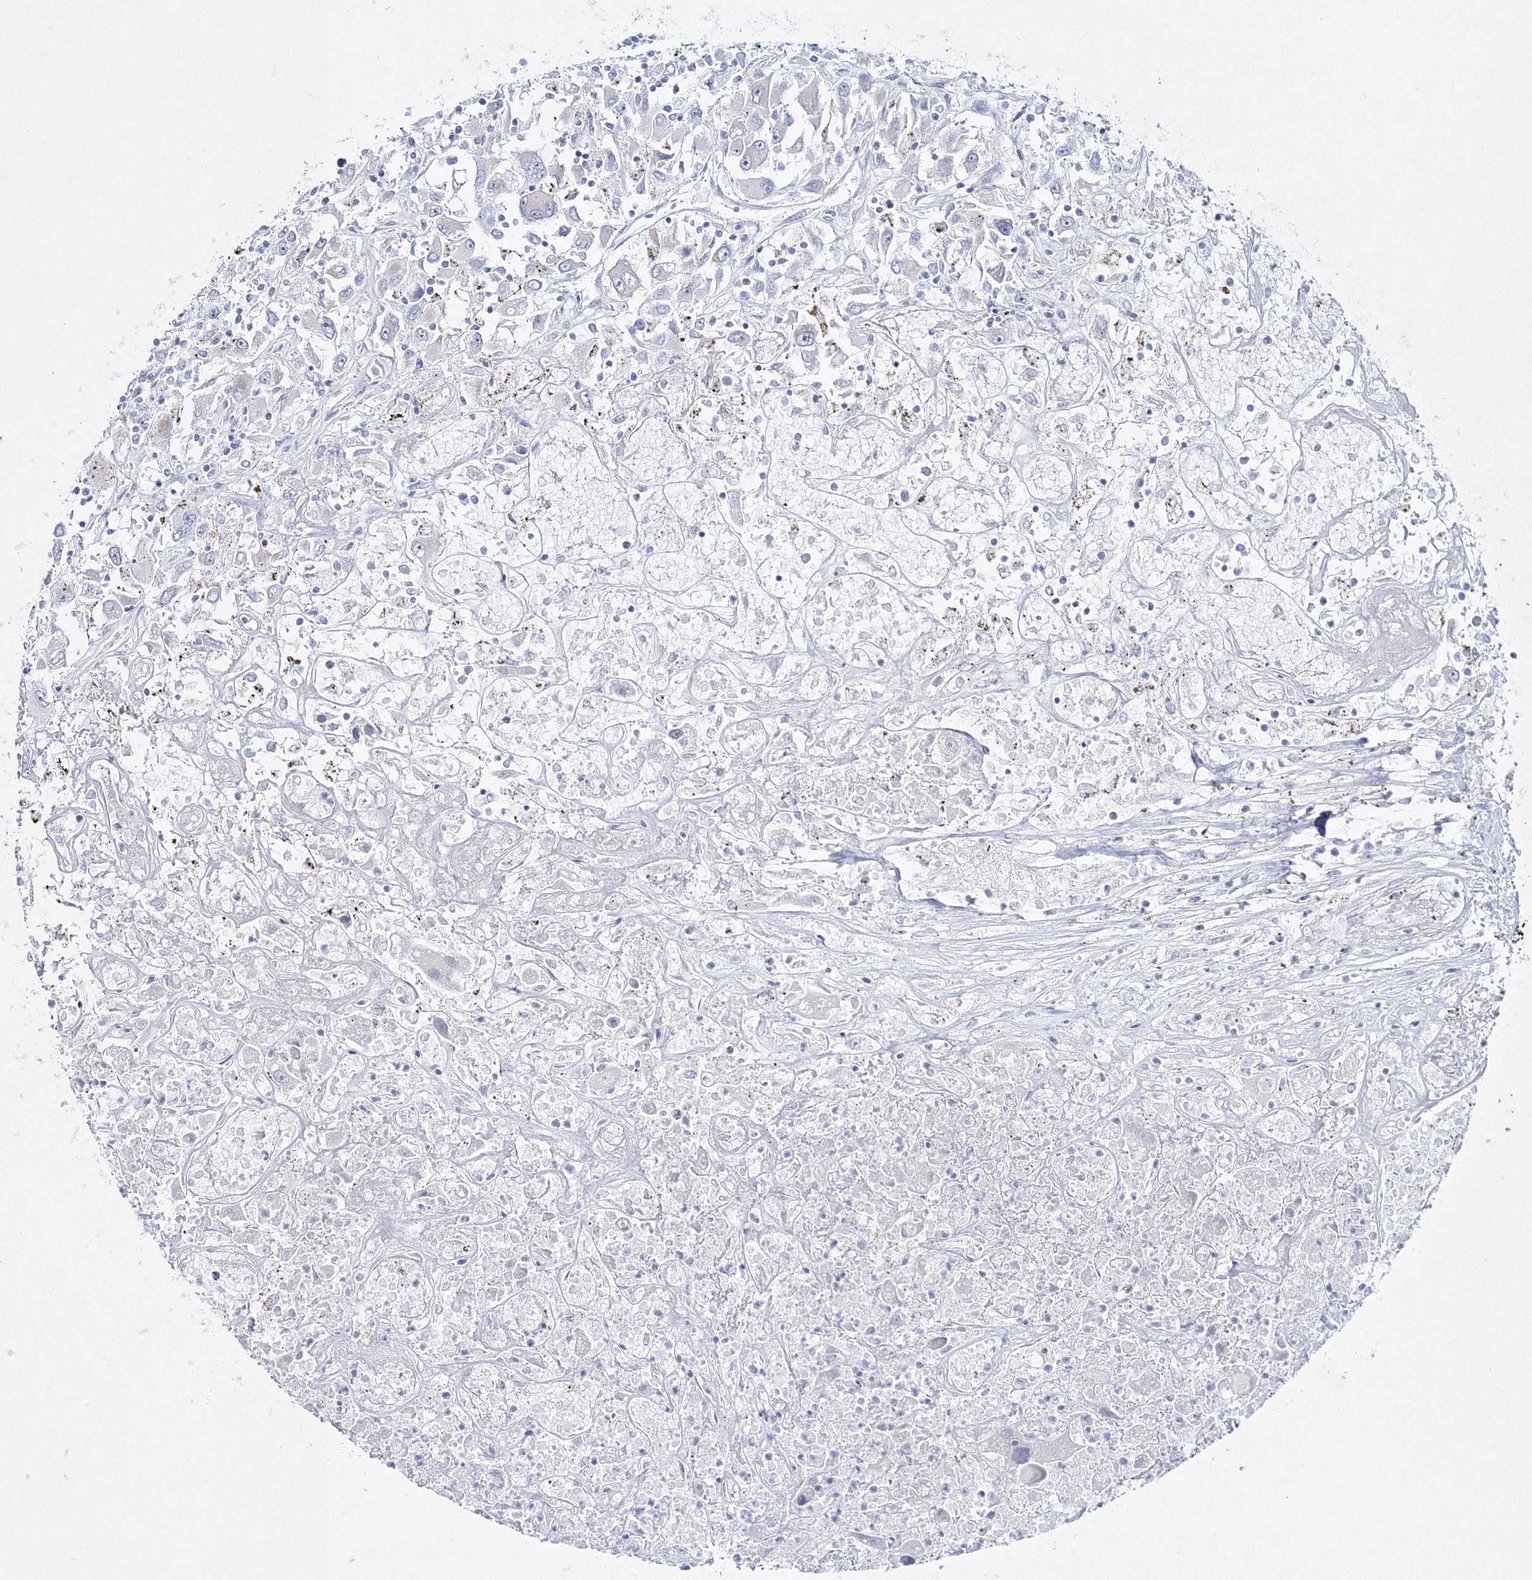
{"staining": {"intensity": "negative", "quantity": "none", "location": "none"}, "tissue": "renal cancer", "cell_type": "Tumor cells", "image_type": "cancer", "snomed": [{"axis": "morphology", "description": "Adenocarcinoma, NOS"}, {"axis": "topography", "description": "Kidney"}], "caption": "This is an immunohistochemistry photomicrograph of renal adenocarcinoma. There is no expression in tumor cells.", "gene": "NEU4", "patient": {"sex": "female", "age": 52}}